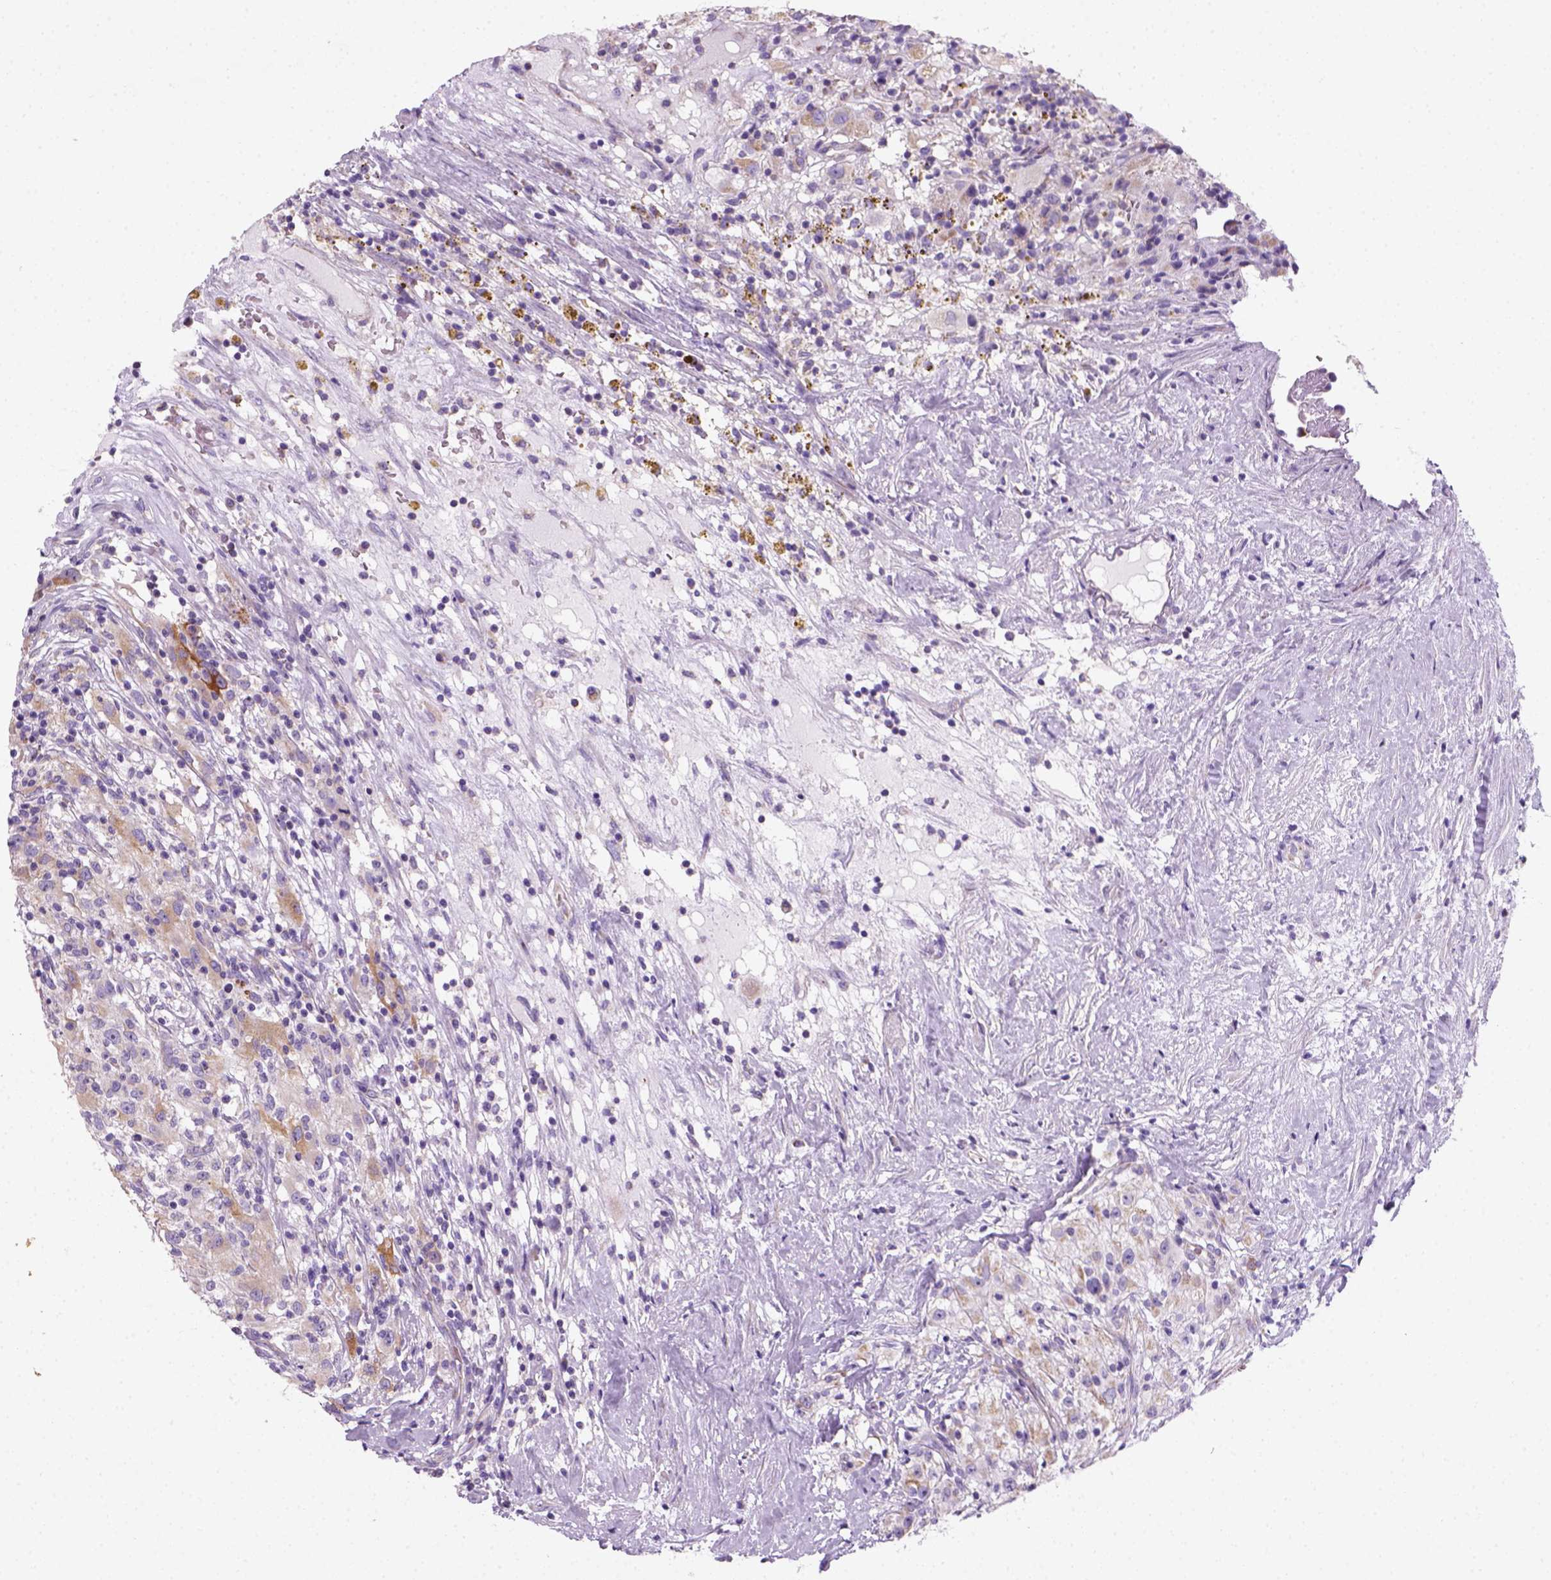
{"staining": {"intensity": "weak", "quantity": "<25%", "location": "cytoplasmic/membranous"}, "tissue": "renal cancer", "cell_type": "Tumor cells", "image_type": "cancer", "snomed": [{"axis": "morphology", "description": "Adenocarcinoma, NOS"}, {"axis": "topography", "description": "Kidney"}], "caption": "A histopathology image of human renal cancer is negative for staining in tumor cells.", "gene": "CES2", "patient": {"sex": "female", "age": 67}}